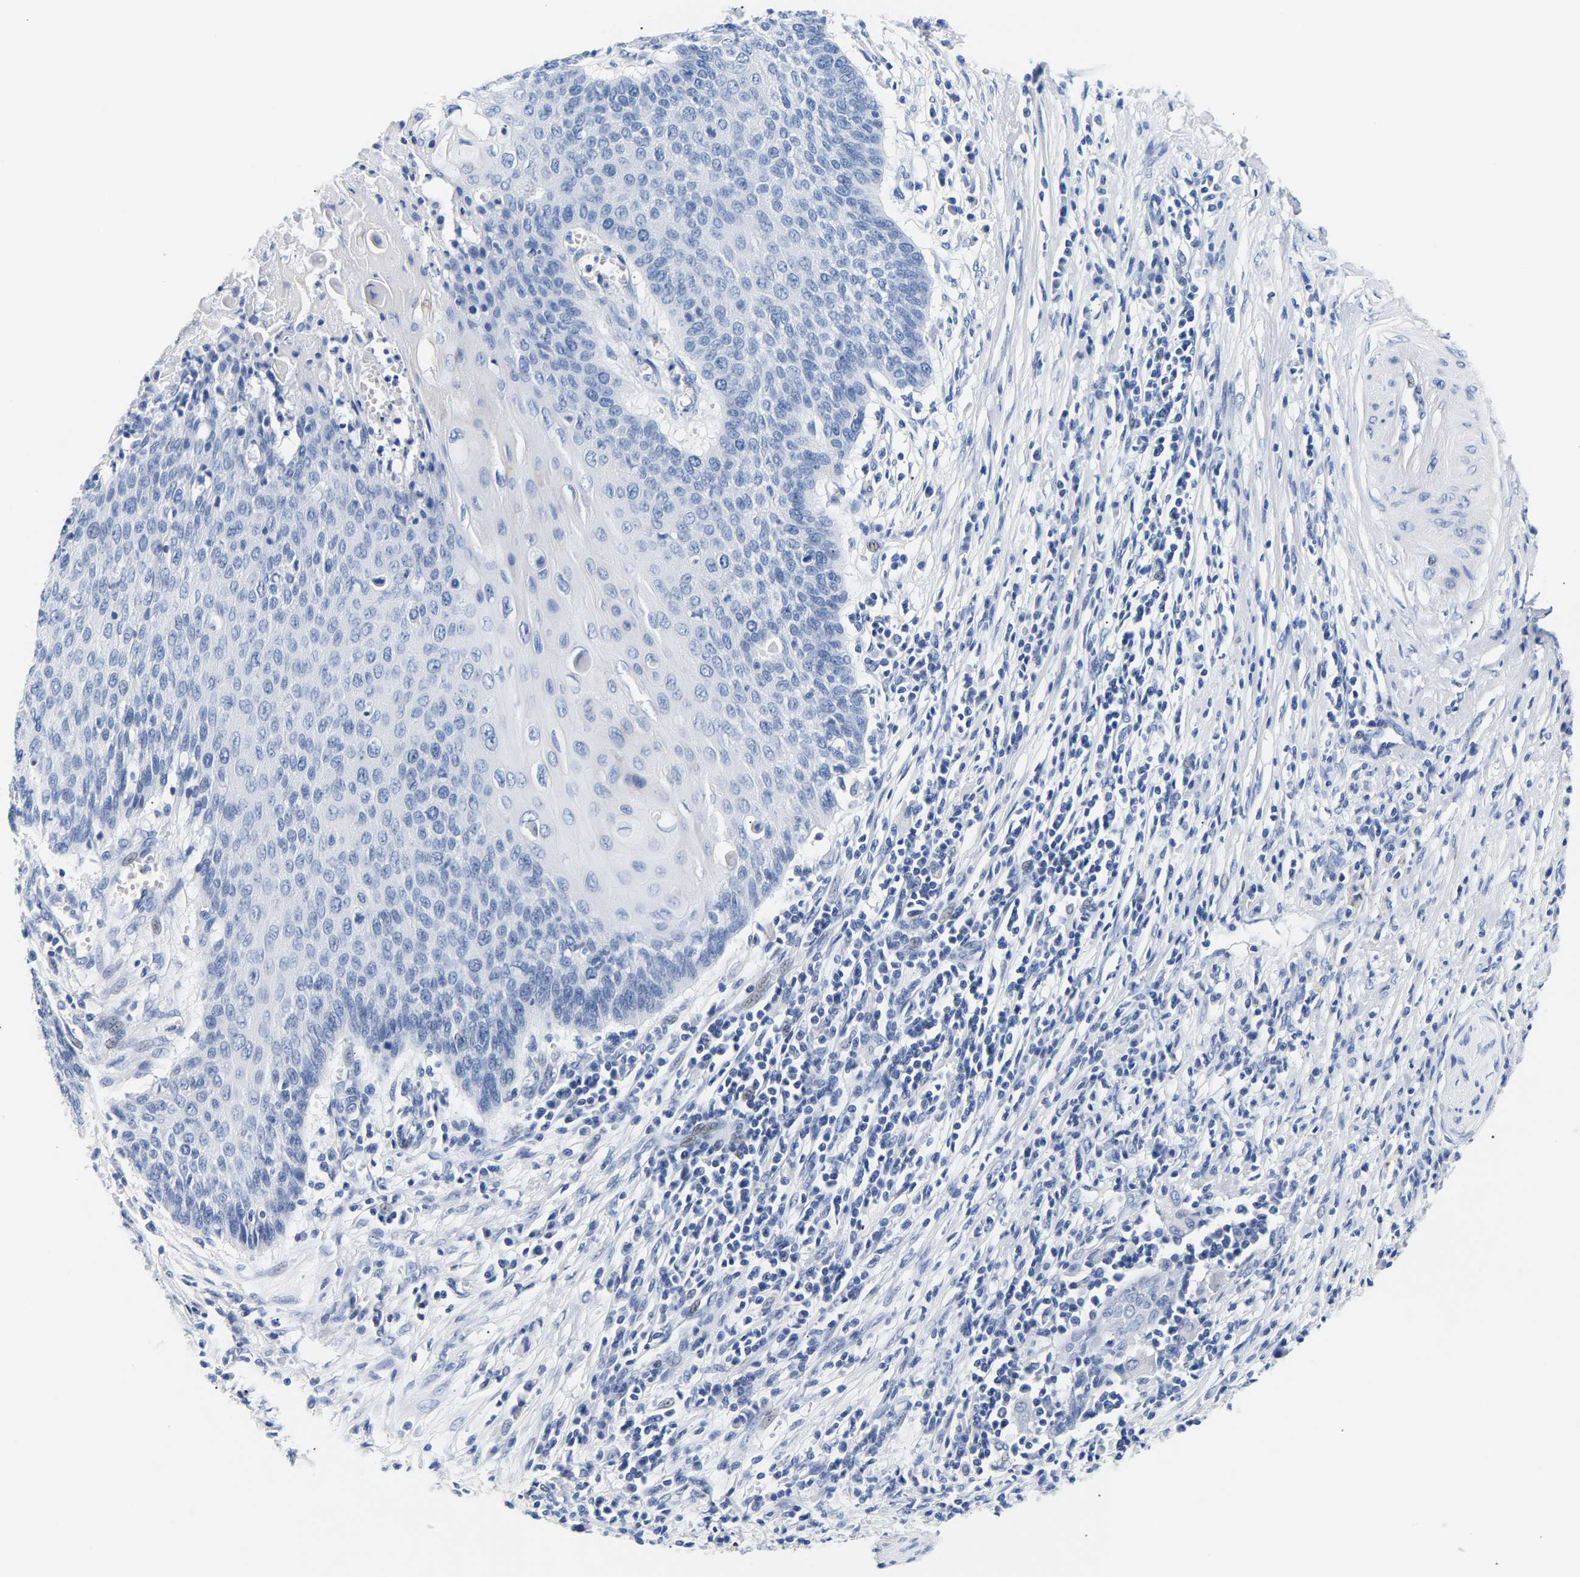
{"staining": {"intensity": "weak", "quantity": "<25%", "location": "cytoplasmic/membranous"}, "tissue": "cervical cancer", "cell_type": "Tumor cells", "image_type": "cancer", "snomed": [{"axis": "morphology", "description": "Squamous cell carcinoma, NOS"}, {"axis": "topography", "description": "Cervix"}], "caption": "Immunohistochemistry photomicrograph of human cervical cancer stained for a protein (brown), which demonstrates no staining in tumor cells.", "gene": "SPINK2", "patient": {"sex": "female", "age": 39}}